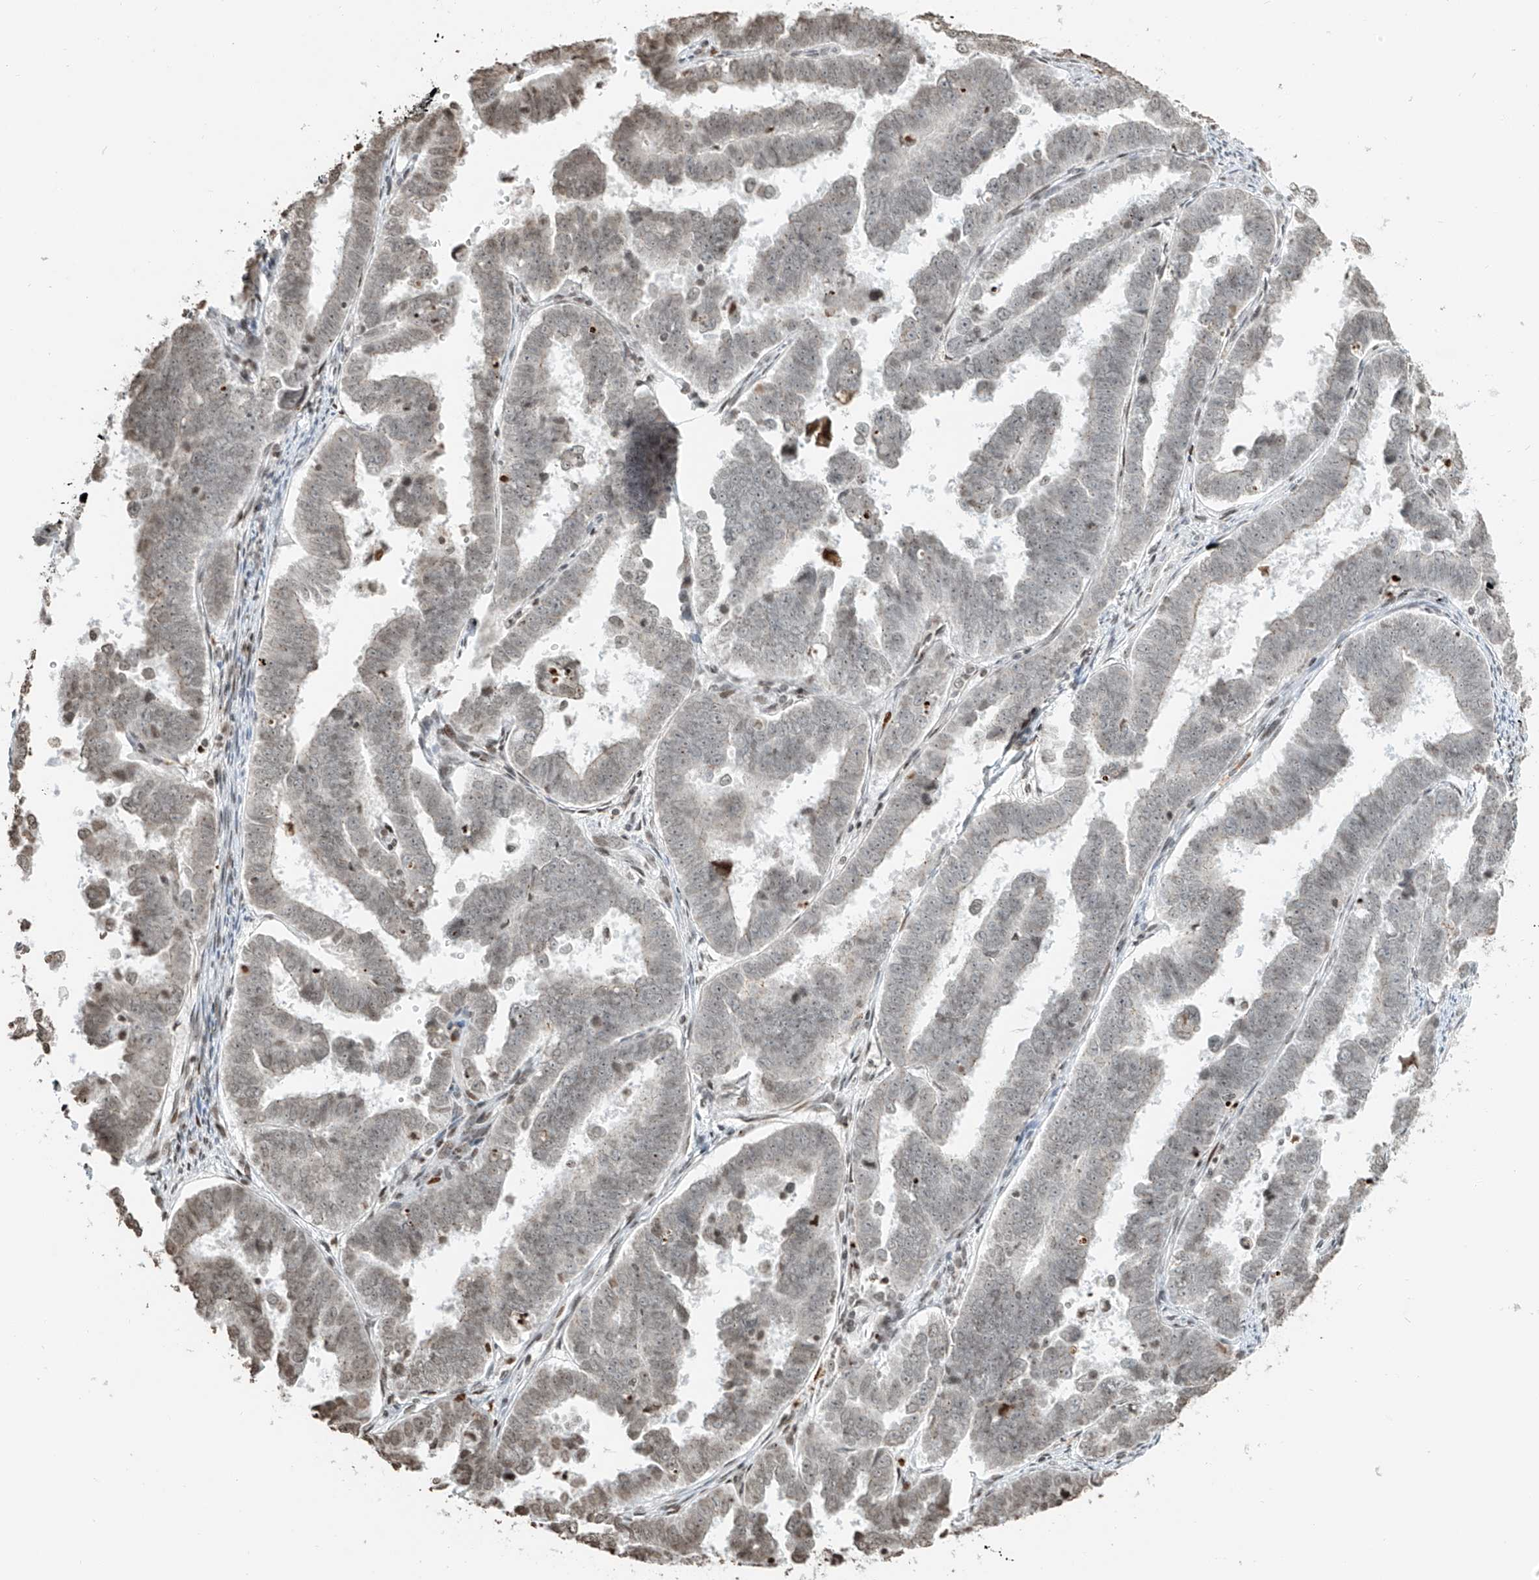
{"staining": {"intensity": "moderate", "quantity": "<25%", "location": "nuclear"}, "tissue": "endometrial cancer", "cell_type": "Tumor cells", "image_type": "cancer", "snomed": [{"axis": "morphology", "description": "Adenocarcinoma, NOS"}, {"axis": "topography", "description": "Endometrium"}], "caption": "DAB immunohistochemical staining of endometrial adenocarcinoma demonstrates moderate nuclear protein positivity in about <25% of tumor cells. Nuclei are stained in blue.", "gene": "C17orf58", "patient": {"sex": "female", "age": 75}}